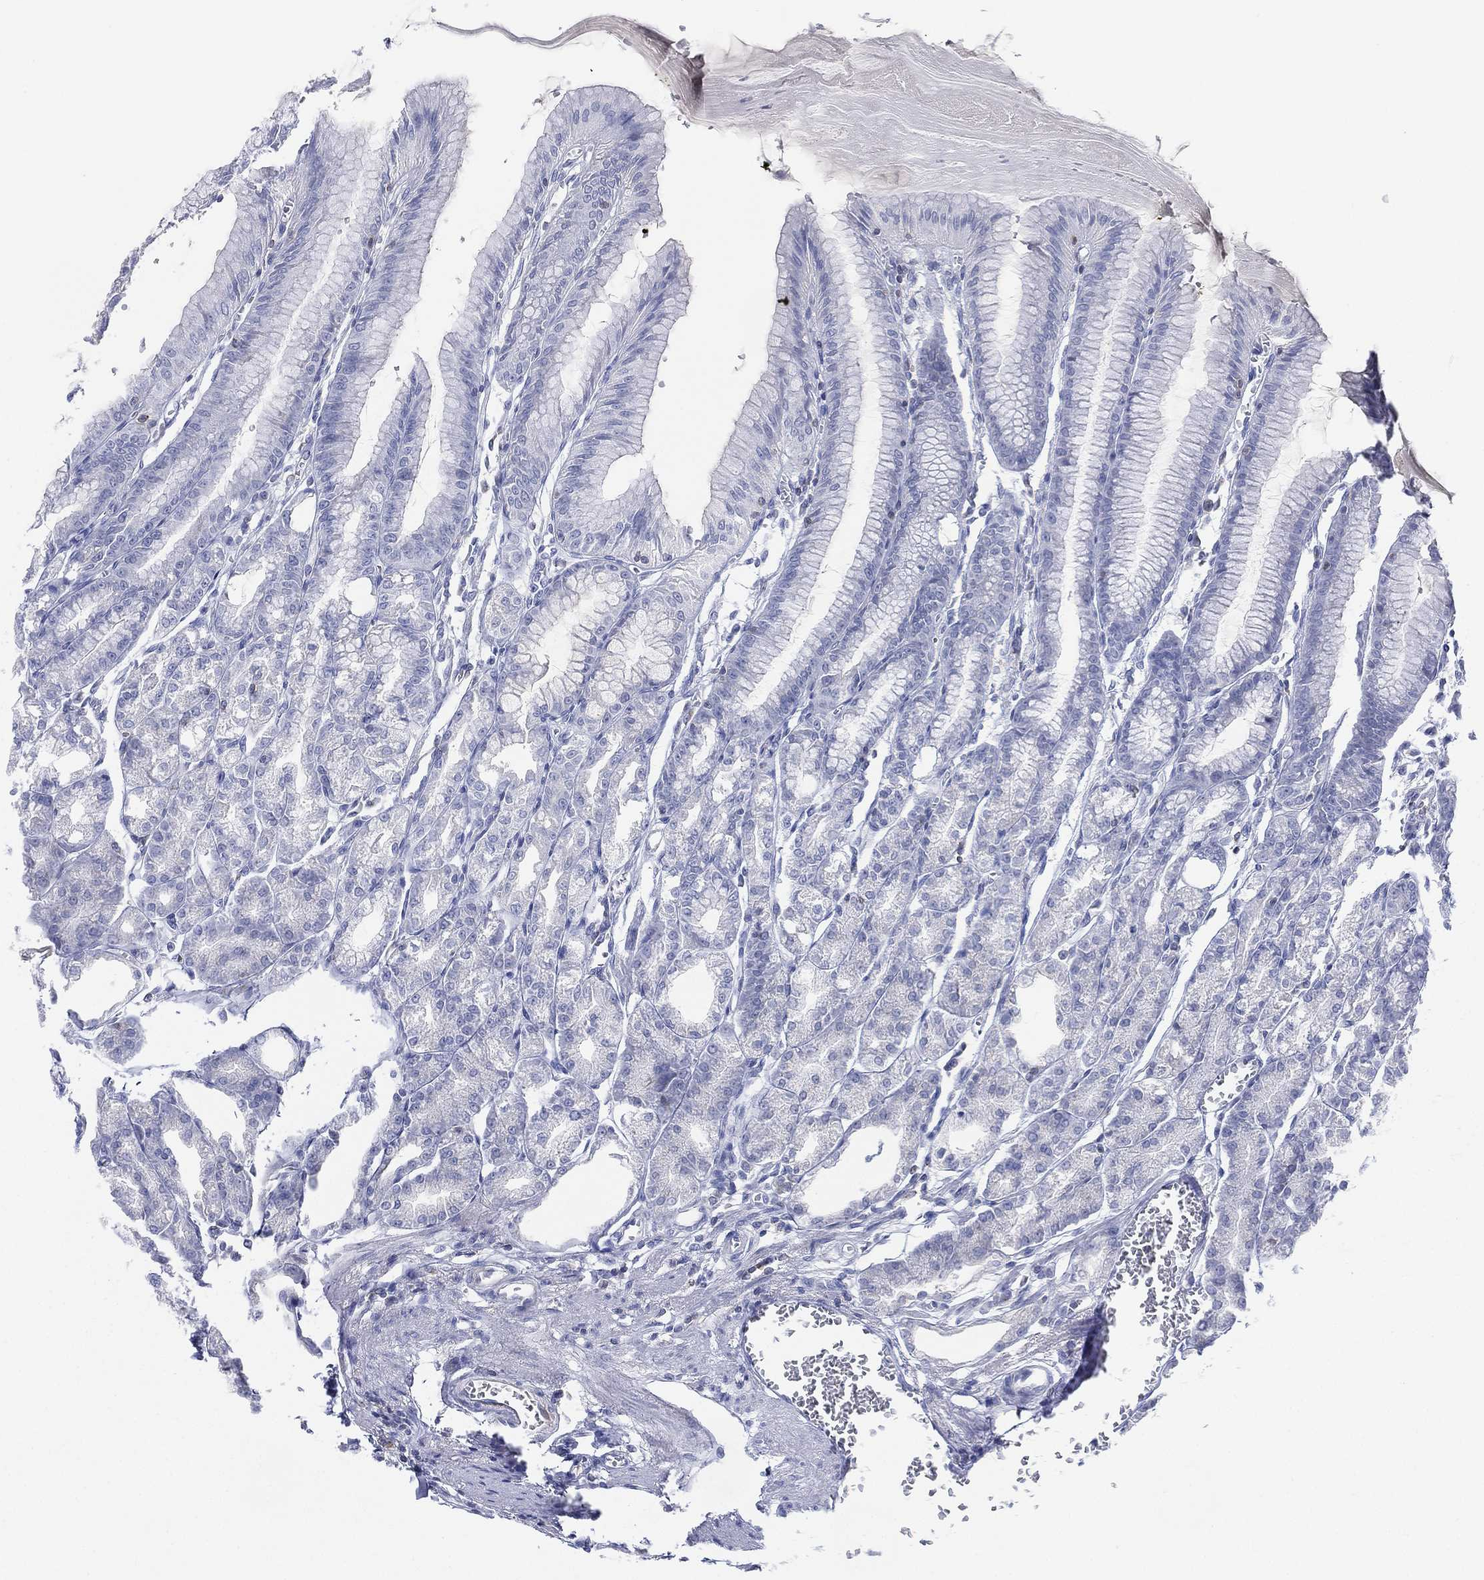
{"staining": {"intensity": "negative", "quantity": "none", "location": "none"}, "tissue": "stomach", "cell_type": "Glandular cells", "image_type": "normal", "snomed": [{"axis": "morphology", "description": "Normal tissue, NOS"}, {"axis": "topography", "description": "Stomach, lower"}], "caption": "This photomicrograph is of benign stomach stained with immunohistochemistry (IHC) to label a protein in brown with the nuclei are counter-stained blue. There is no expression in glandular cells. Nuclei are stained in blue.", "gene": "SEPTIN1", "patient": {"sex": "male", "age": 71}}